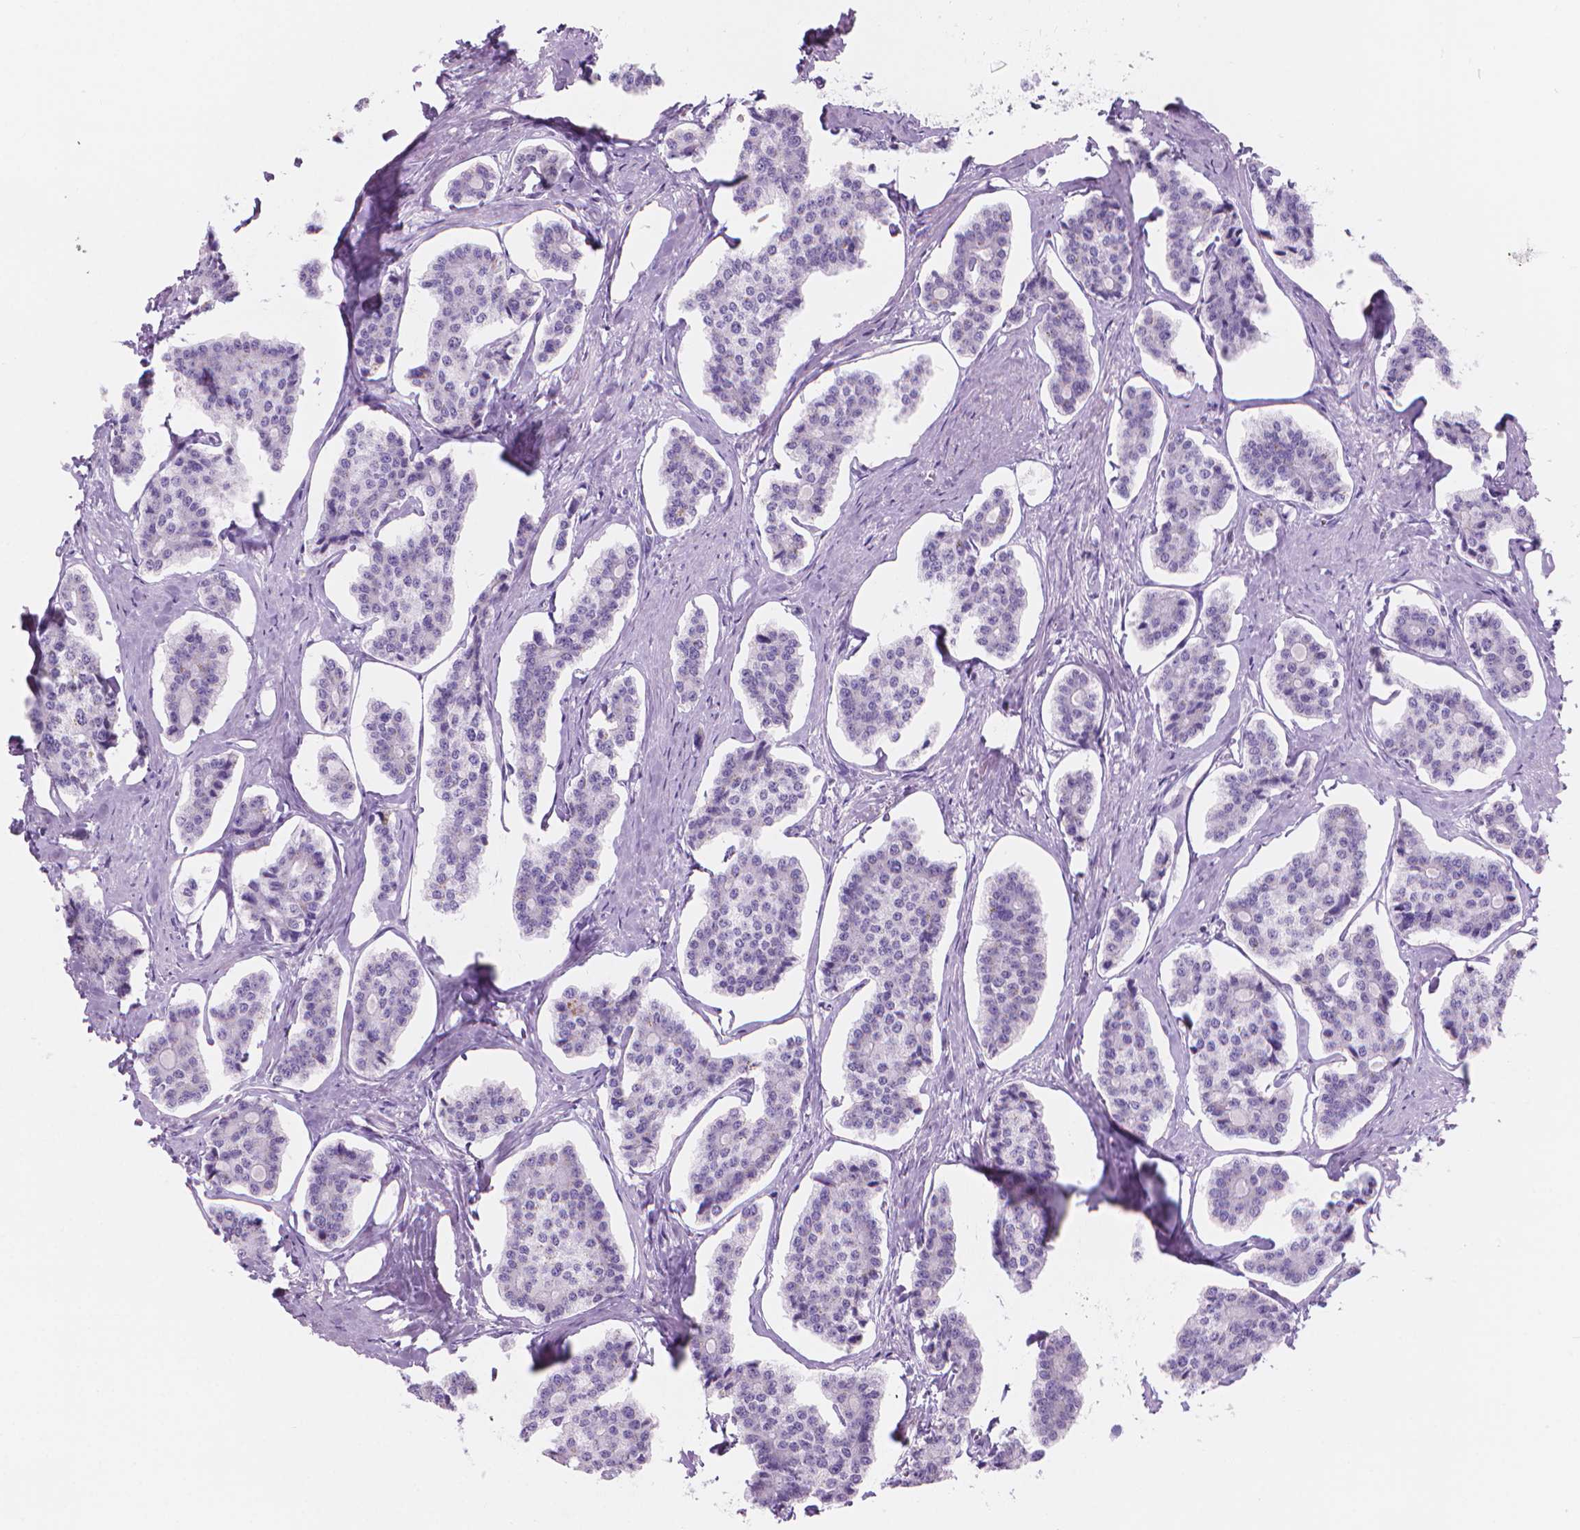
{"staining": {"intensity": "negative", "quantity": "none", "location": "none"}, "tissue": "carcinoid", "cell_type": "Tumor cells", "image_type": "cancer", "snomed": [{"axis": "morphology", "description": "Carcinoid, malignant, NOS"}, {"axis": "topography", "description": "Small intestine"}], "caption": "High power microscopy photomicrograph of an immunohistochemistry photomicrograph of carcinoid, revealing no significant positivity in tumor cells.", "gene": "ENSG00000187186", "patient": {"sex": "female", "age": 65}}